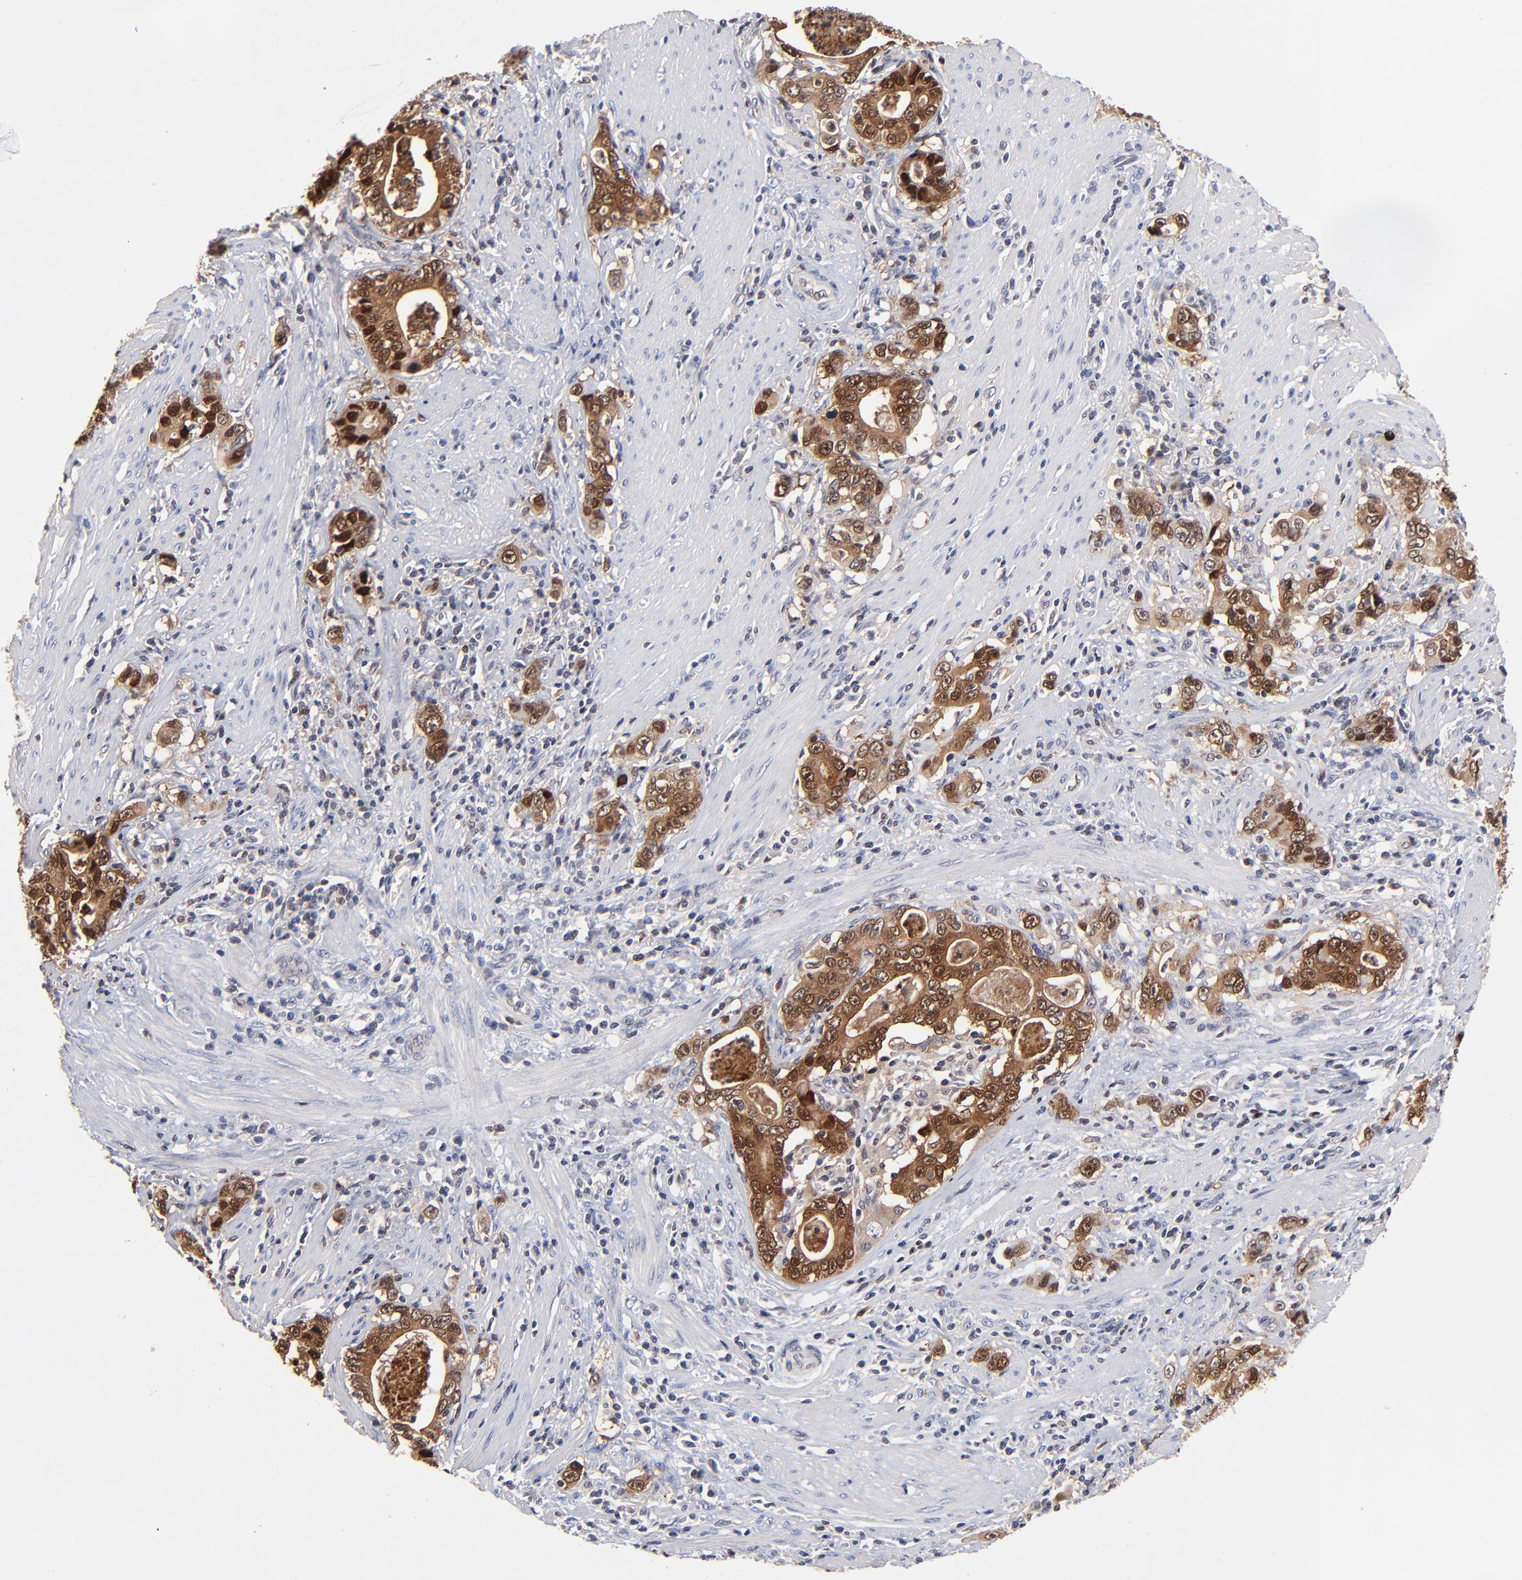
{"staining": {"intensity": "moderate", "quantity": ">75%", "location": "cytoplasmic/membranous,nuclear"}, "tissue": "stomach cancer", "cell_type": "Tumor cells", "image_type": "cancer", "snomed": [{"axis": "morphology", "description": "Adenocarcinoma, NOS"}, {"axis": "topography", "description": "Stomach, lower"}], "caption": "A high-resolution histopathology image shows immunohistochemistry (IHC) staining of stomach cancer, which exhibits moderate cytoplasmic/membranous and nuclear staining in about >75% of tumor cells.", "gene": "DCTPP1", "patient": {"sex": "female", "age": 72}}